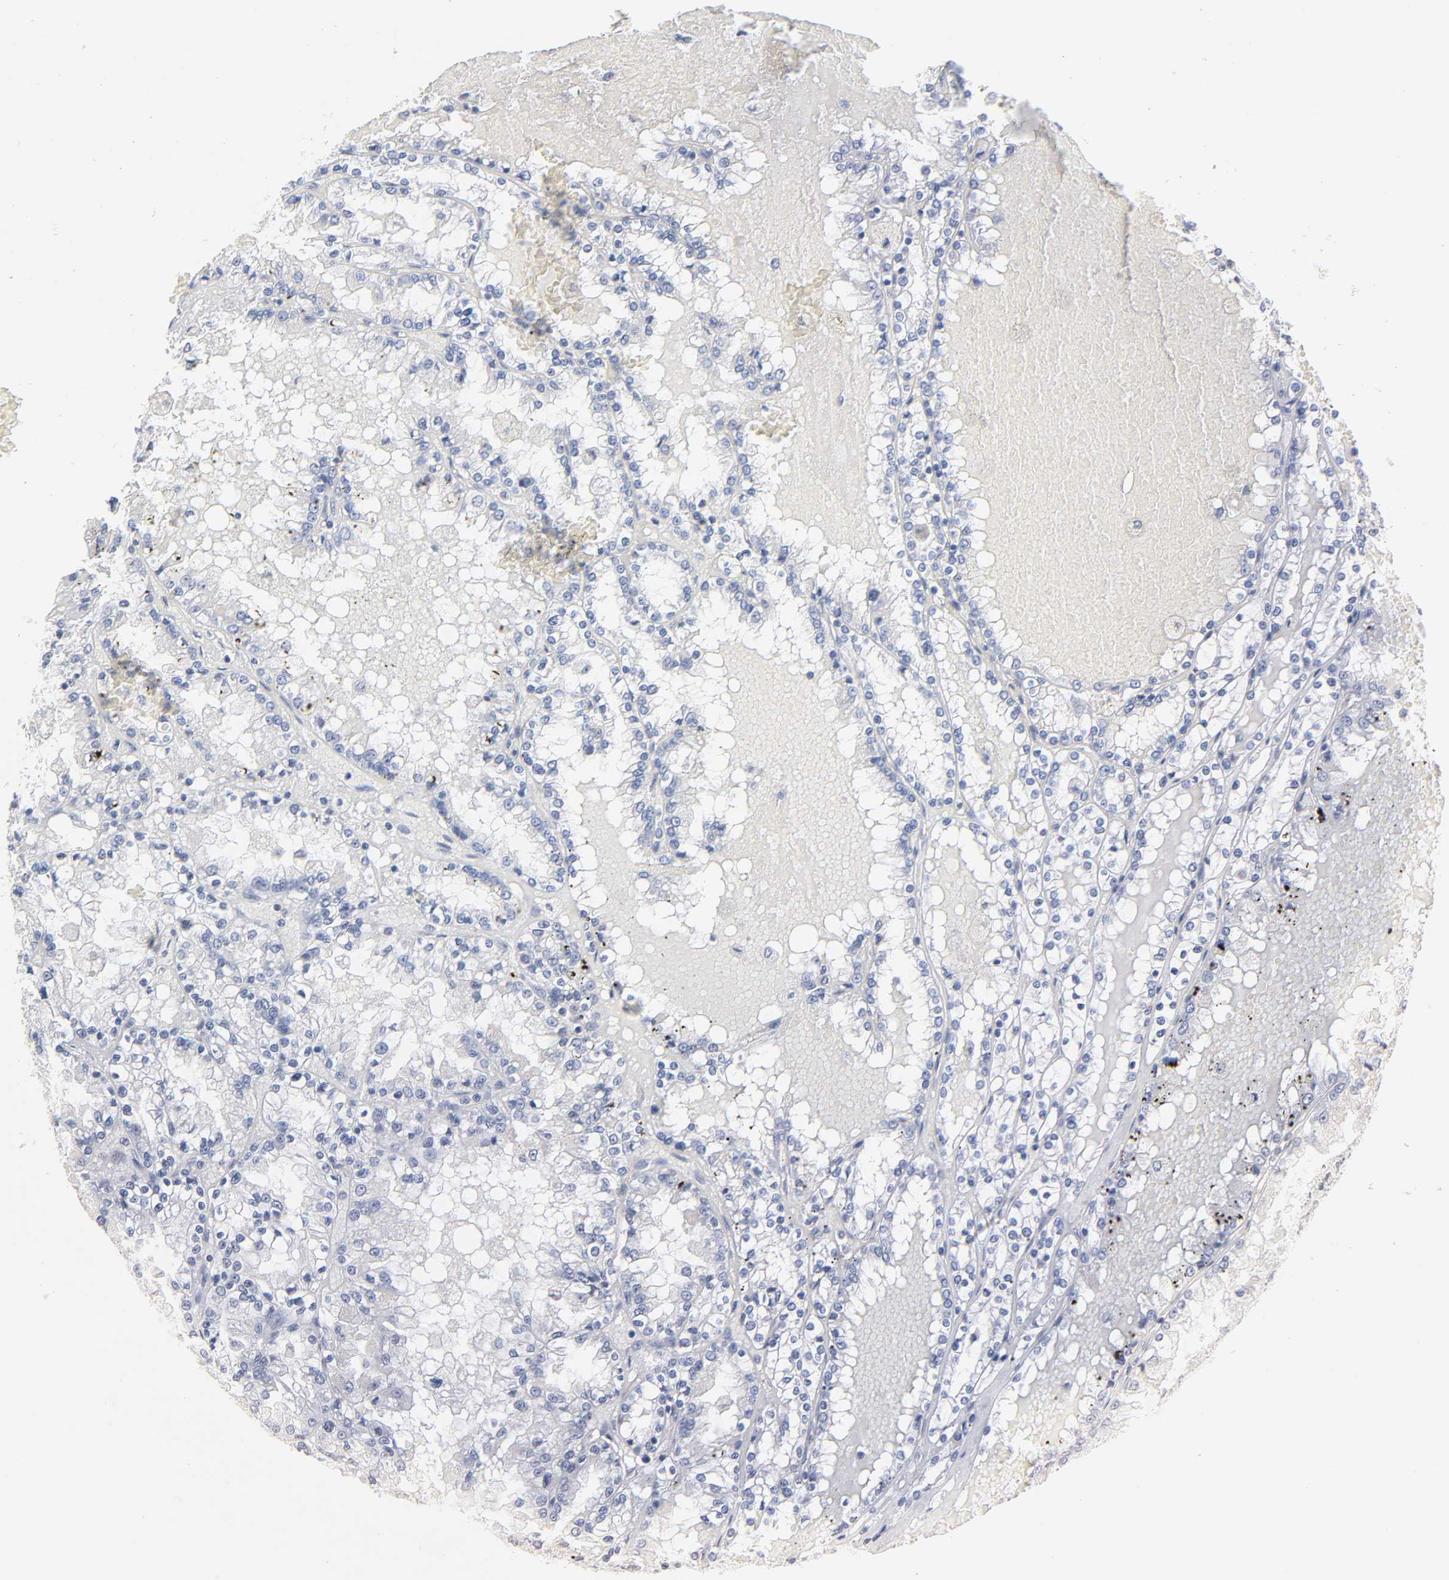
{"staining": {"intensity": "negative", "quantity": "none", "location": "none"}, "tissue": "renal cancer", "cell_type": "Tumor cells", "image_type": "cancer", "snomed": [{"axis": "morphology", "description": "Adenocarcinoma, NOS"}, {"axis": "topography", "description": "Kidney"}], "caption": "Immunohistochemical staining of renal cancer (adenocarcinoma) reveals no significant positivity in tumor cells.", "gene": "ROCK1", "patient": {"sex": "female", "age": 56}}